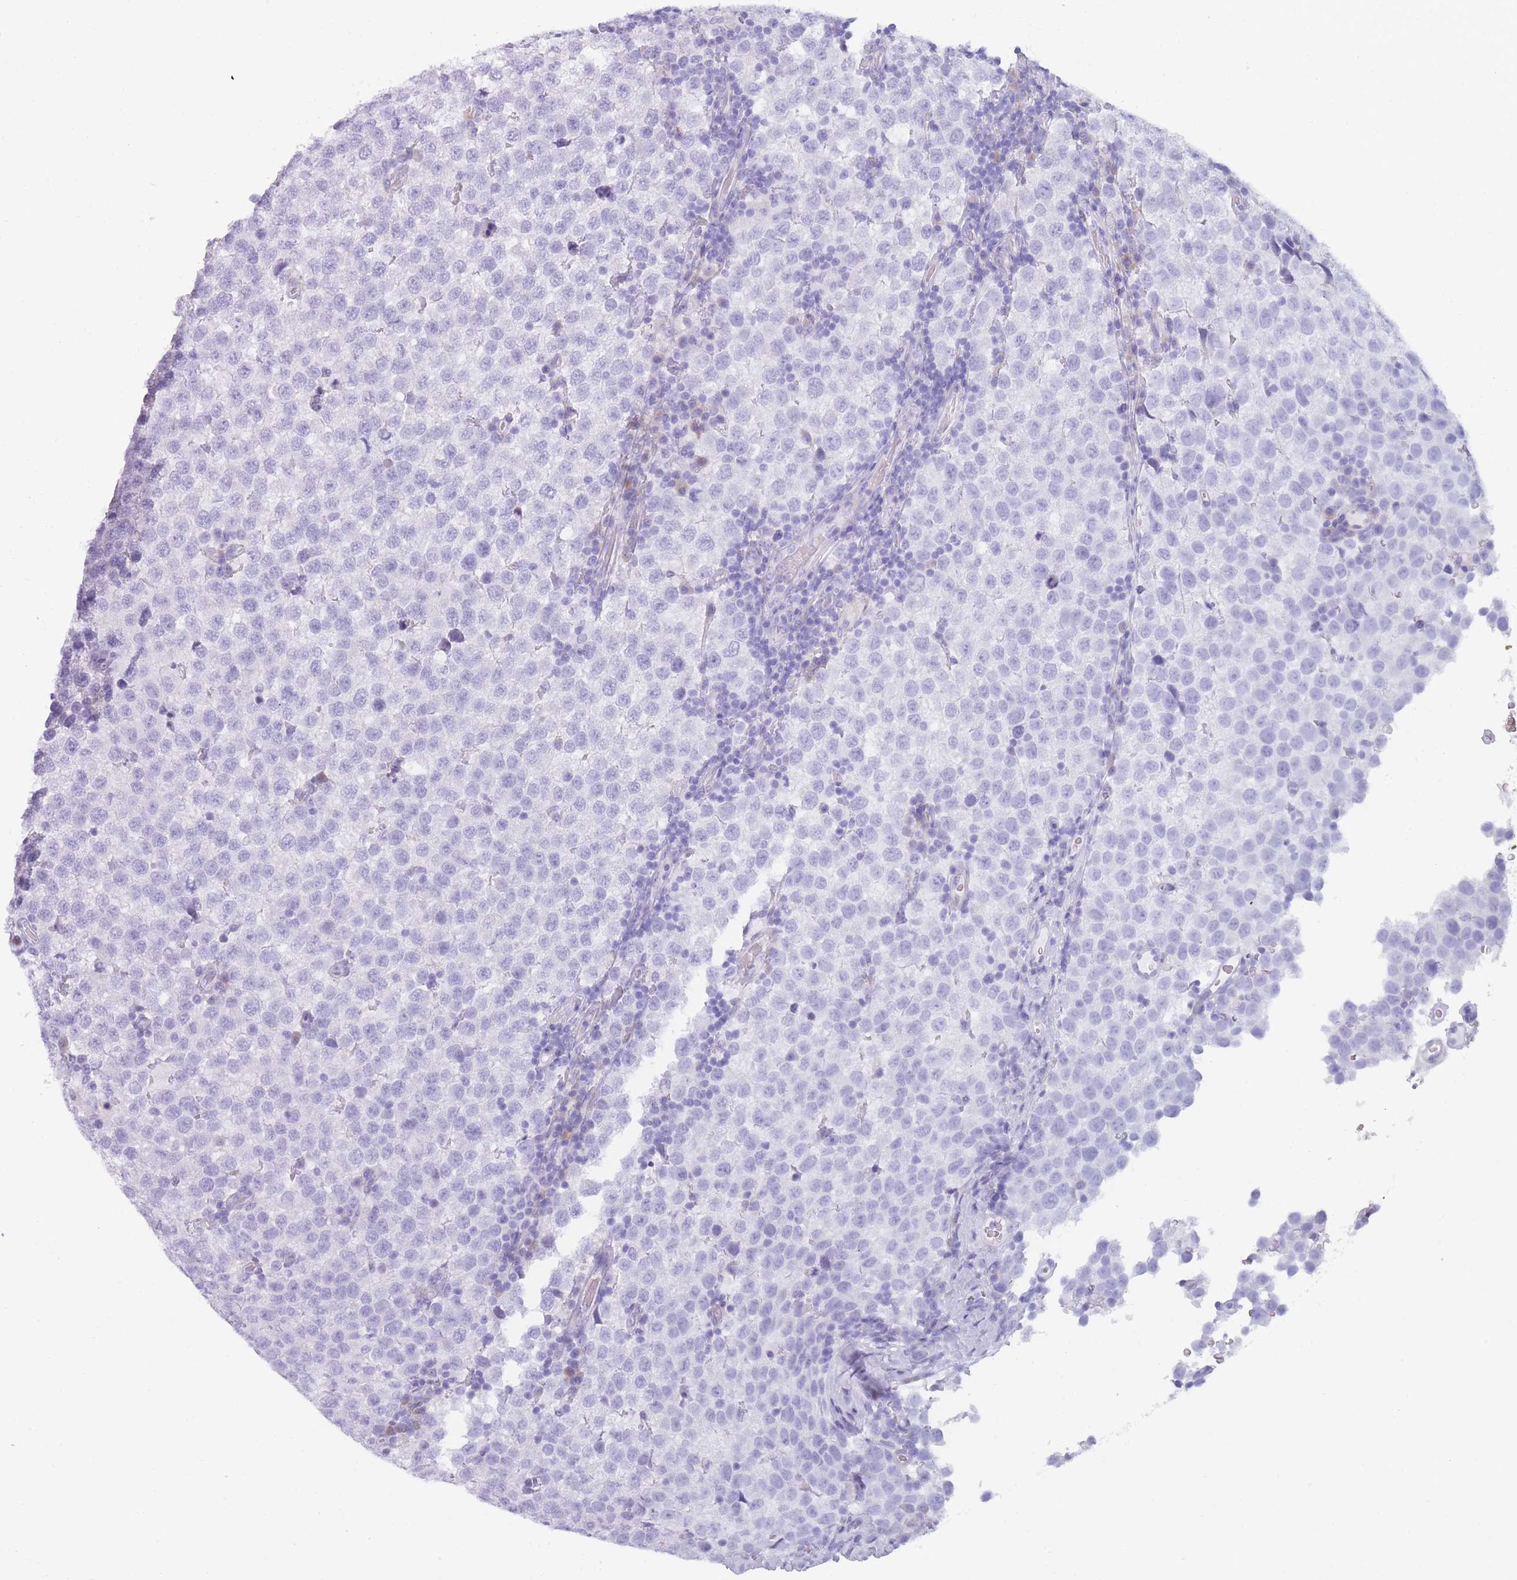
{"staining": {"intensity": "negative", "quantity": "none", "location": "none"}, "tissue": "testis cancer", "cell_type": "Tumor cells", "image_type": "cancer", "snomed": [{"axis": "morphology", "description": "Seminoma, NOS"}, {"axis": "topography", "description": "Testis"}], "caption": "Testis seminoma was stained to show a protein in brown. There is no significant positivity in tumor cells.", "gene": "COL27A1", "patient": {"sex": "male", "age": 34}}